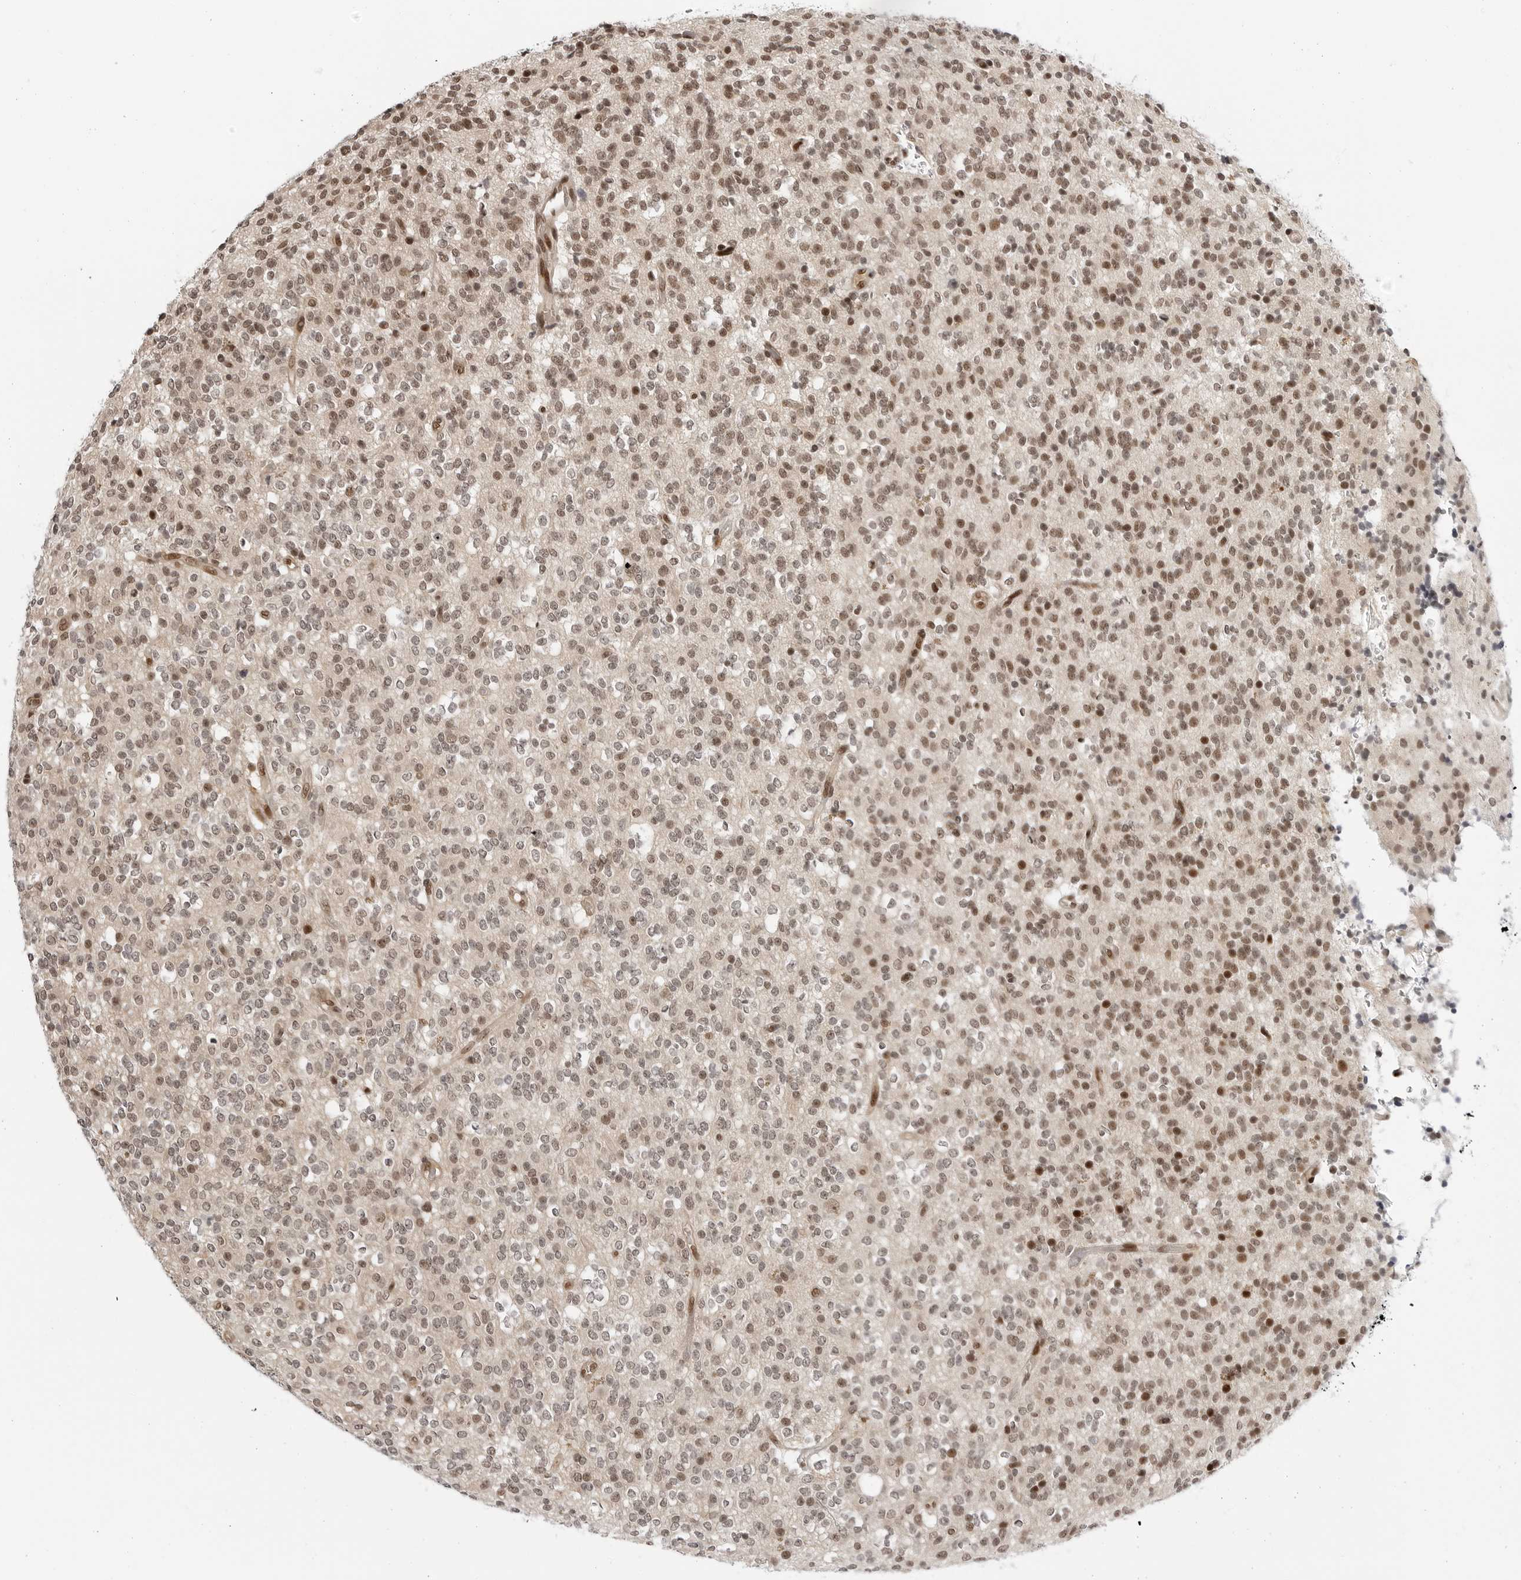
{"staining": {"intensity": "moderate", "quantity": ">75%", "location": "nuclear"}, "tissue": "glioma", "cell_type": "Tumor cells", "image_type": "cancer", "snomed": [{"axis": "morphology", "description": "Glioma, malignant, High grade"}, {"axis": "topography", "description": "Brain"}], "caption": "Human malignant high-grade glioma stained with a brown dye reveals moderate nuclear positive expression in approximately >75% of tumor cells.", "gene": "C8orf33", "patient": {"sex": "male", "age": 34}}